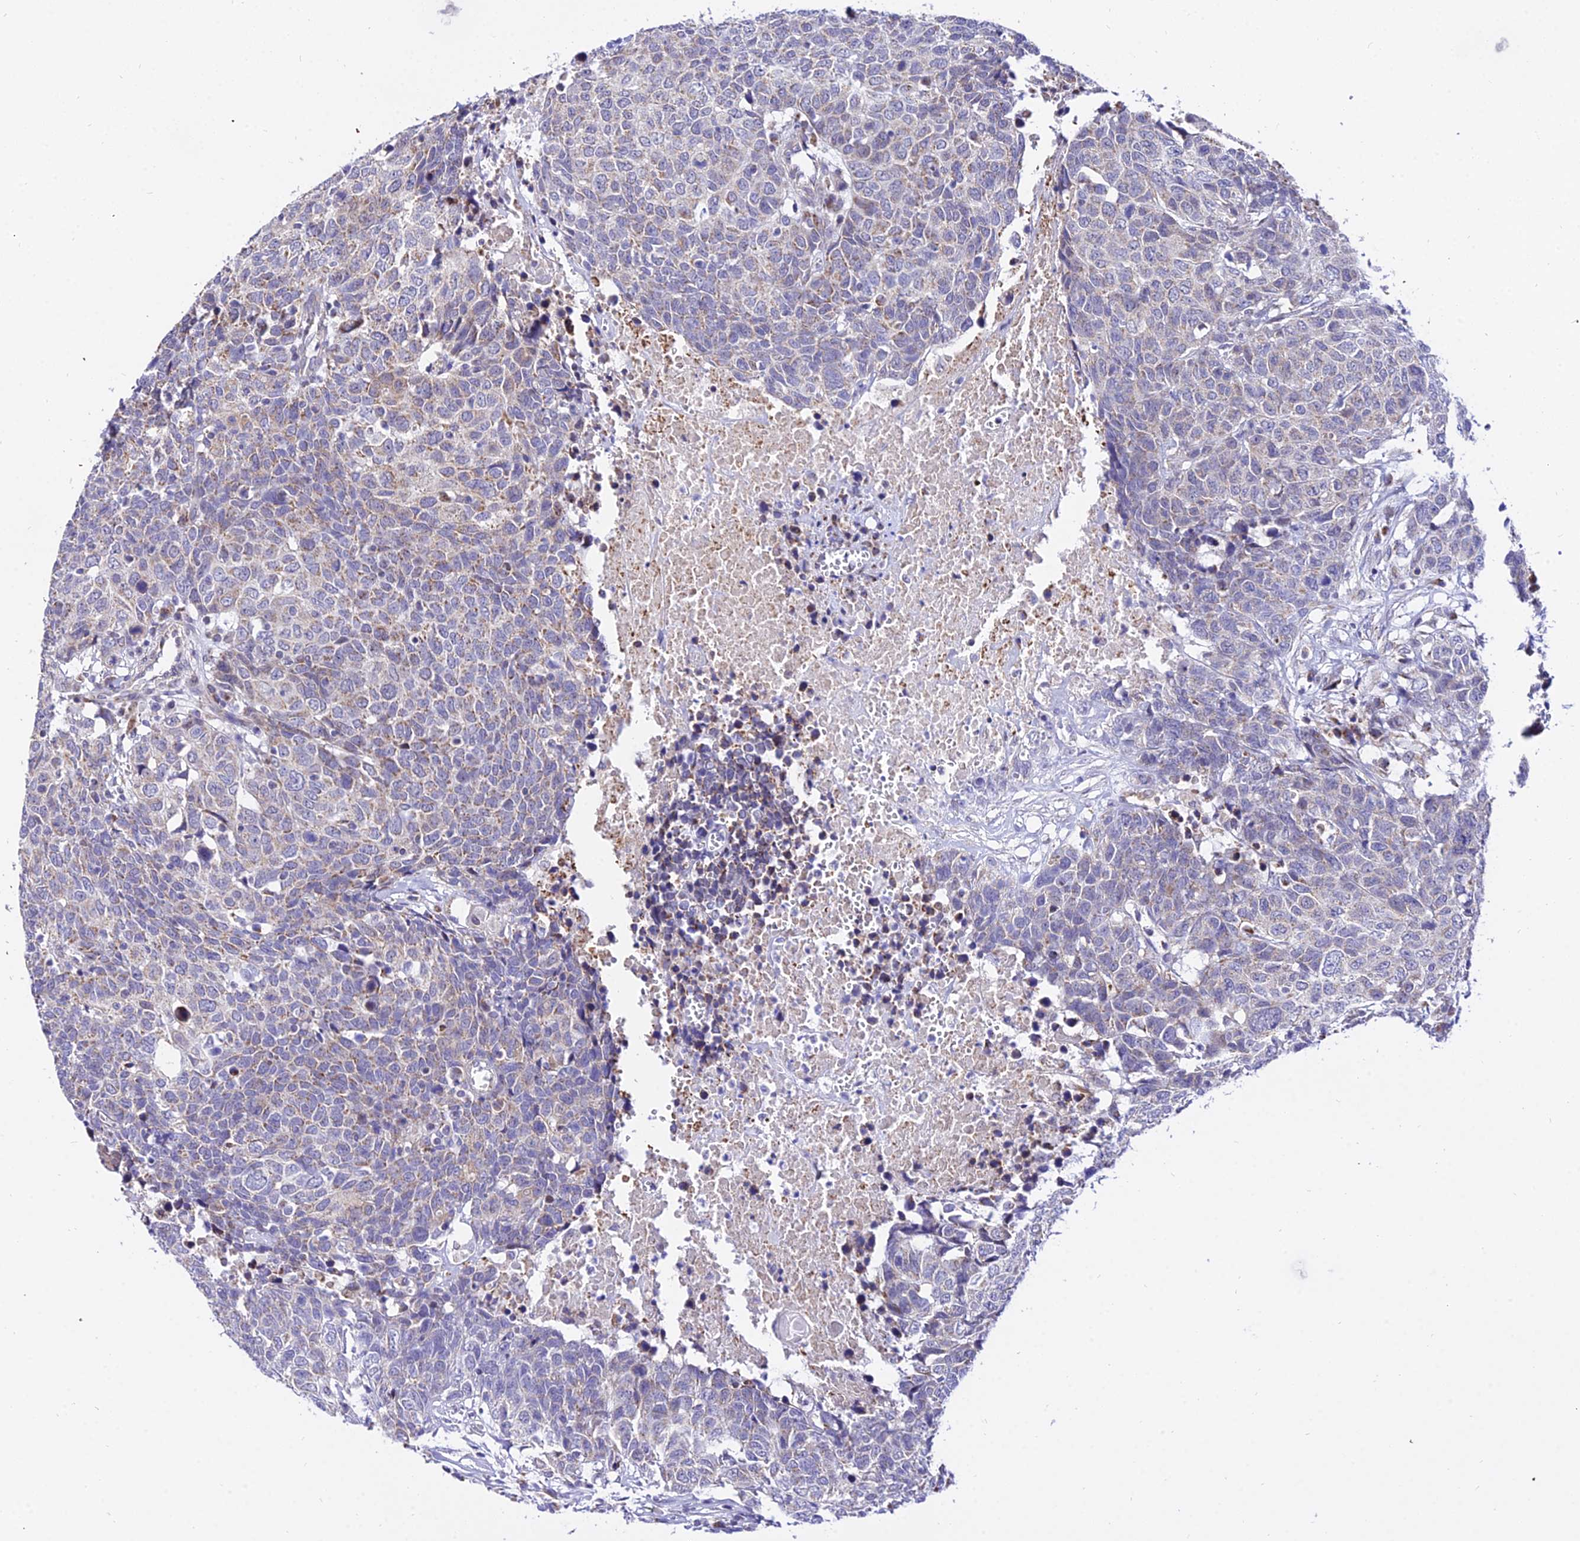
{"staining": {"intensity": "weak", "quantity": "<25%", "location": "cytoplasmic/membranous"}, "tissue": "head and neck cancer", "cell_type": "Tumor cells", "image_type": "cancer", "snomed": [{"axis": "morphology", "description": "Squamous cell carcinoma, NOS"}, {"axis": "topography", "description": "Head-Neck"}], "caption": "A high-resolution micrograph shows immunohistochemistry staining of head and neck cancer, which displays no significant positivity in tumor cells.", "gene": "ATP5PB", "patient": {"sex": "male", "age": 66}}